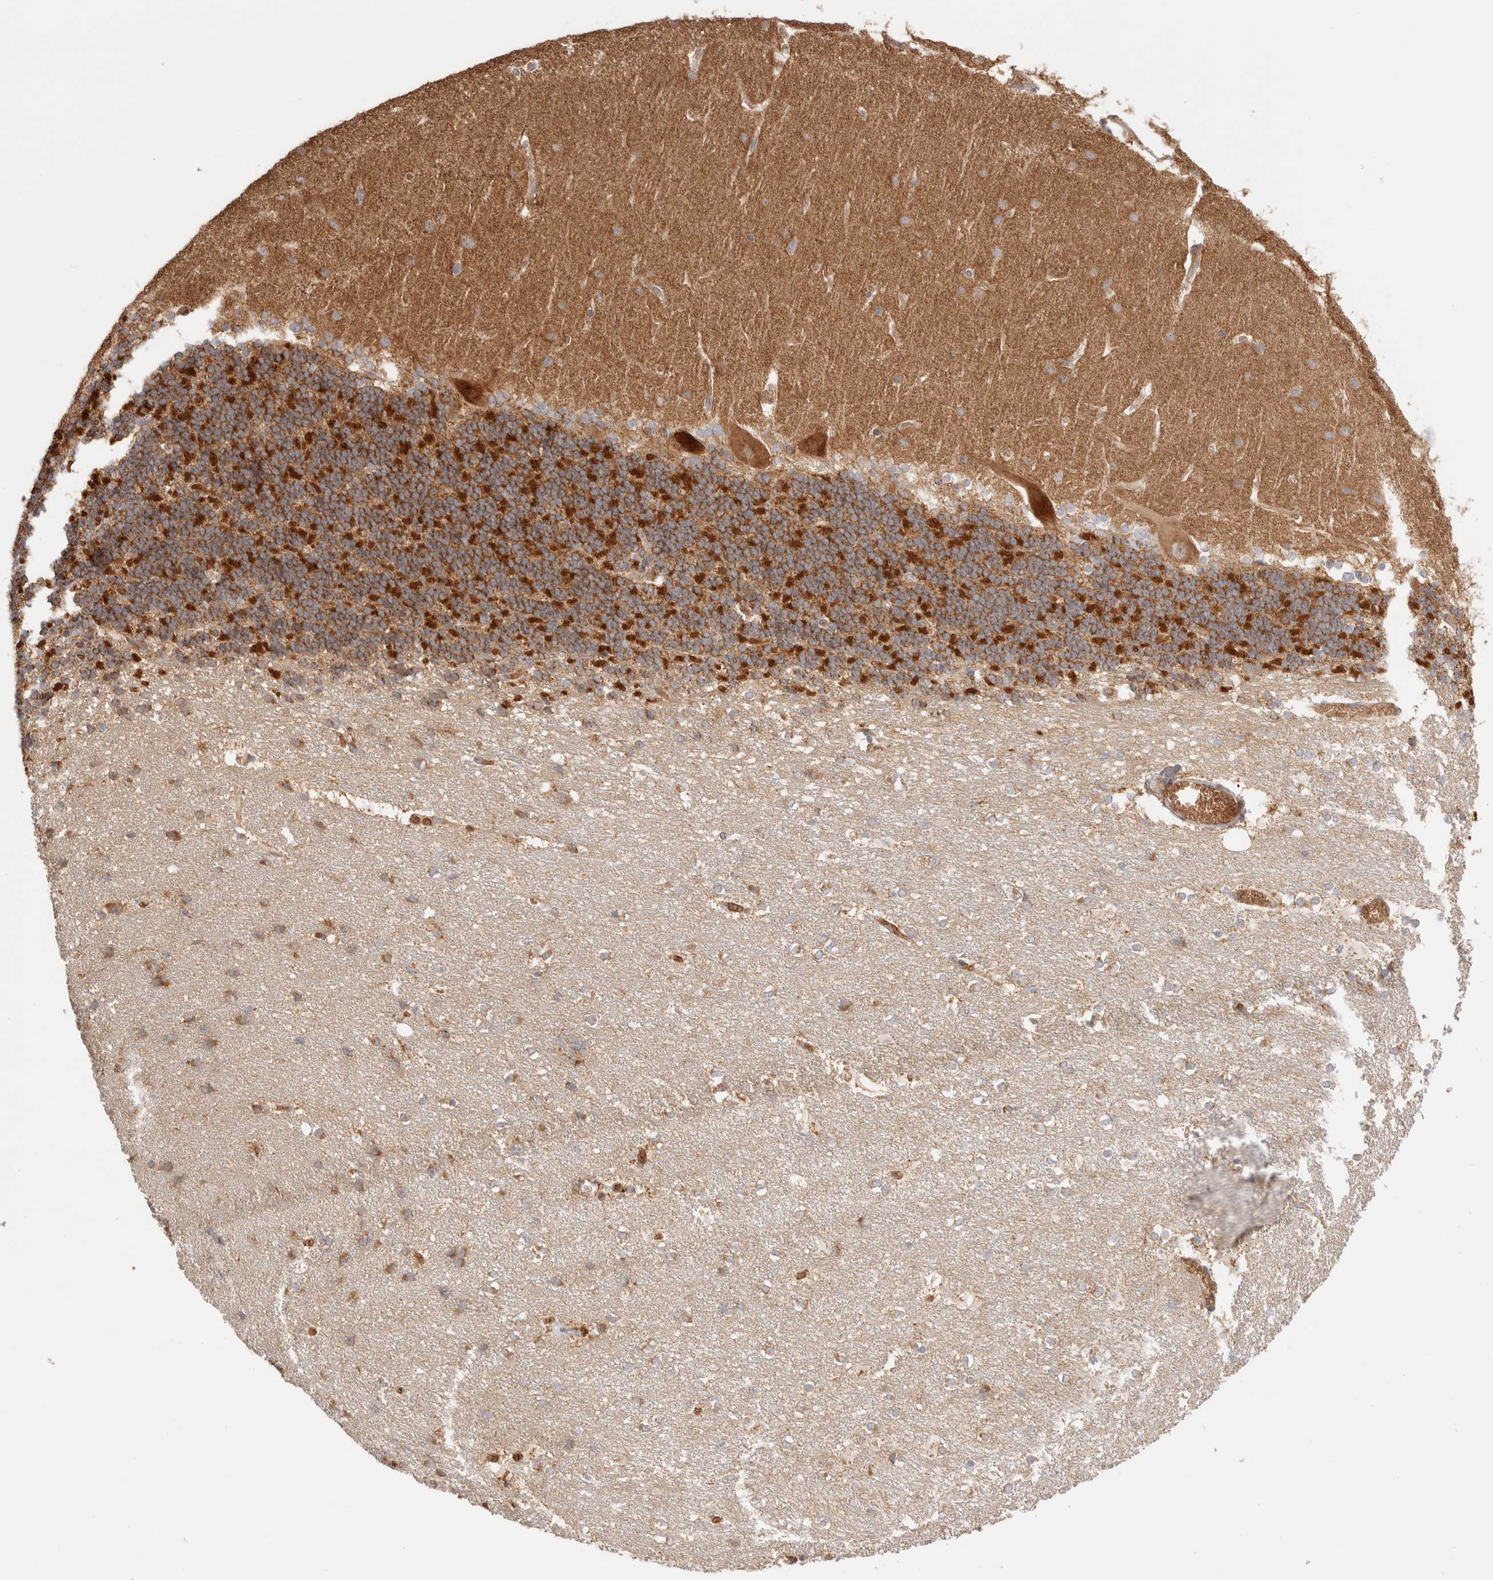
{"staining": {"intensity": "strong", "quantity": "25%-75%", "location": "cytoplasmic/membranous"}, "tissue": "cerebellum", "cell_type": "Cells in granular layer", "image_type": "normal", "snomed": [{"axis": "morphology", "description": "Normal tissue, NOS"}, {"axis": "topography", "description": "Cerebellum"}], "caption": "The histopathology image displays immunohistochemical staining of unremarkable cerebellum. There is strong cytoplasmic/membranous staining is appreciated in approximately 25%-75% of cells in granular layer.", "gene": "UTS2B", "patient": {"sex": "female", "age": 19}}